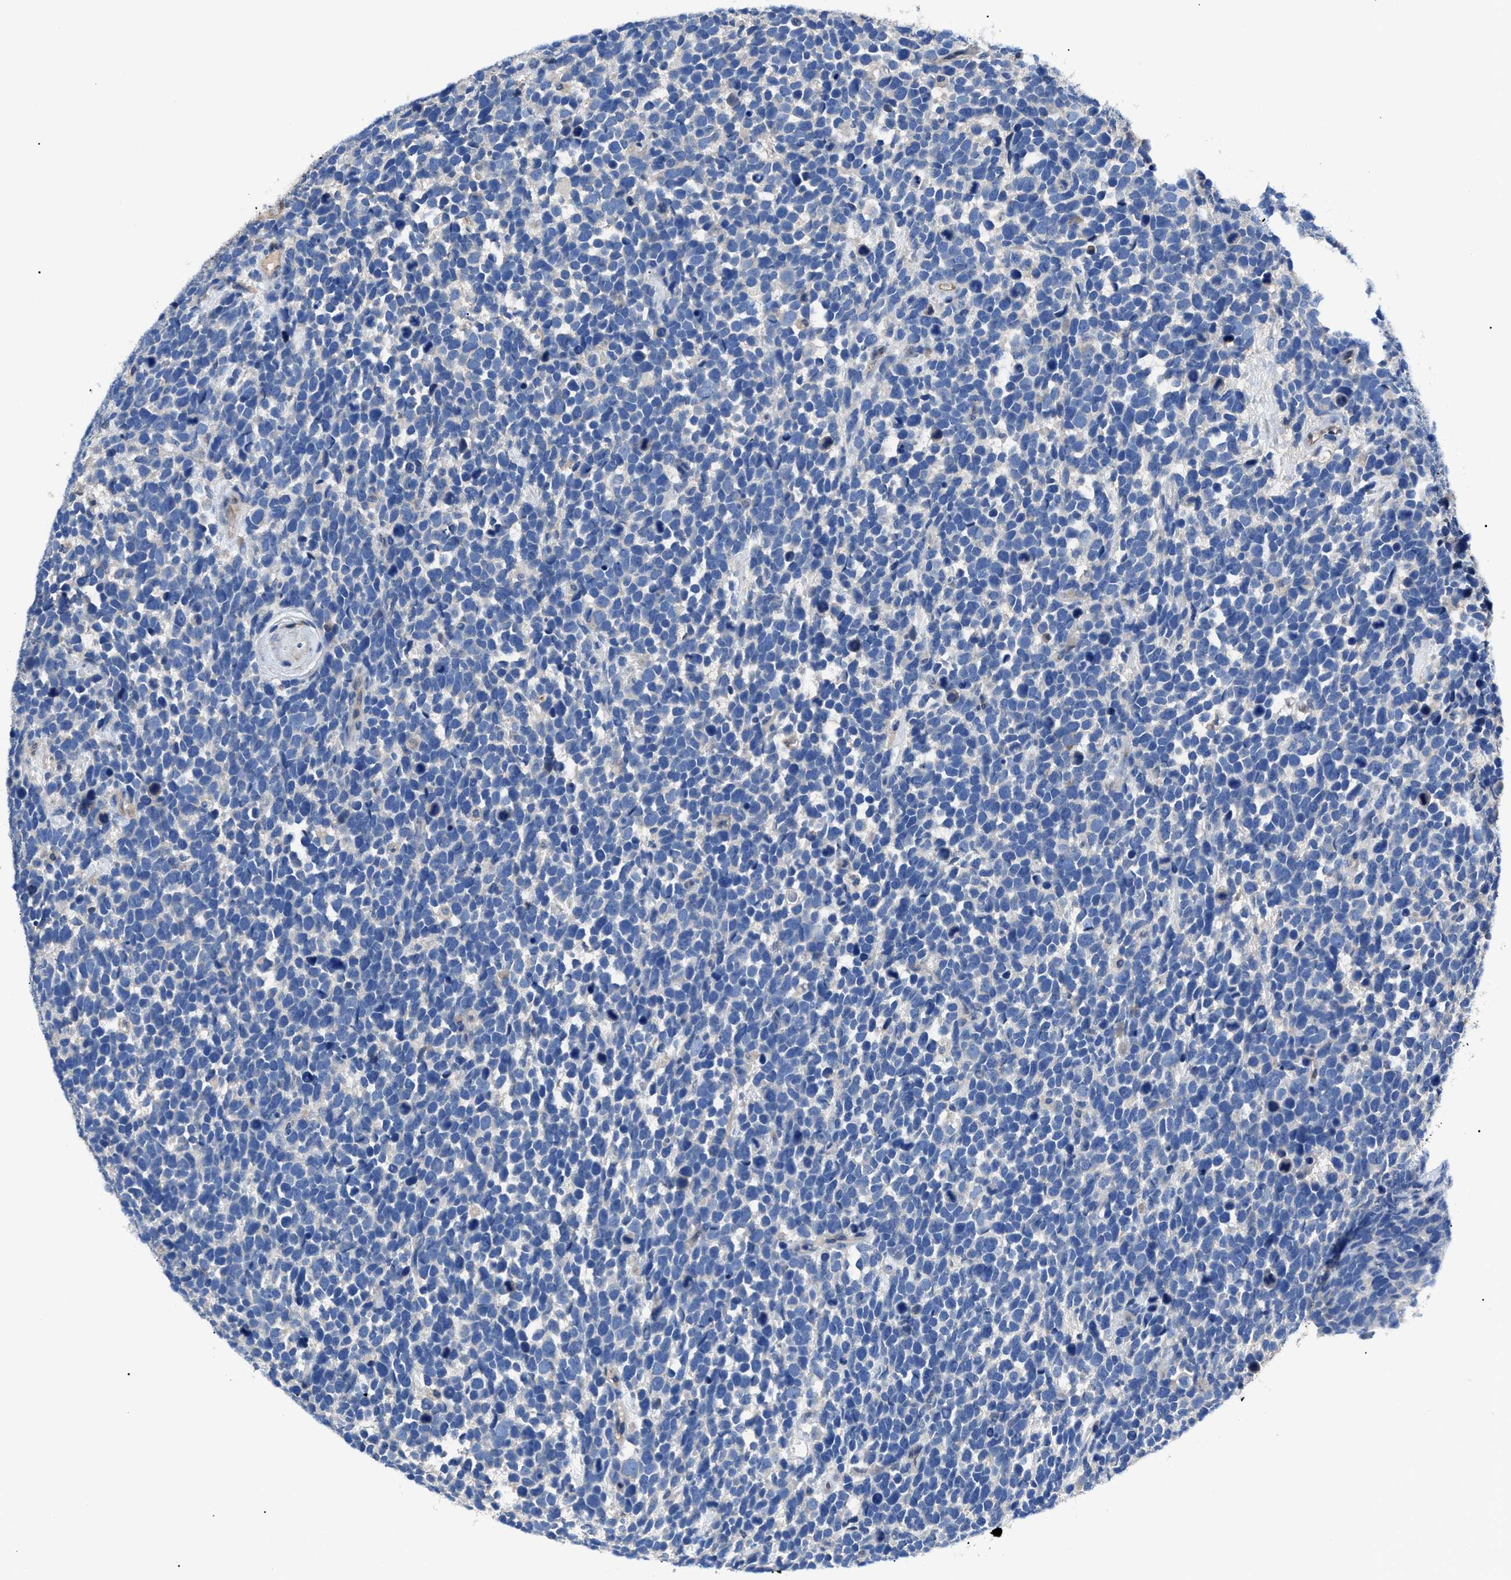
{"staining": {"intensity": "negative", "quantity": "none", "location": "none"}, "tissue": "urothelial cancer", "cell_type": "Tumor cells", "image_type": "cancer", "snomed": [{"axis": "morphology", "description": "Urothelial carcinoma, High grade"}, {"axis": "topography", "description": "Urinary bladder"}], "caption": "Human urothelial cancer stained for a protein using IHC exhibits no expression in tumor cells.", "gene": "ZDHHC24", "patient": {"sex": "female", "age": 82}}